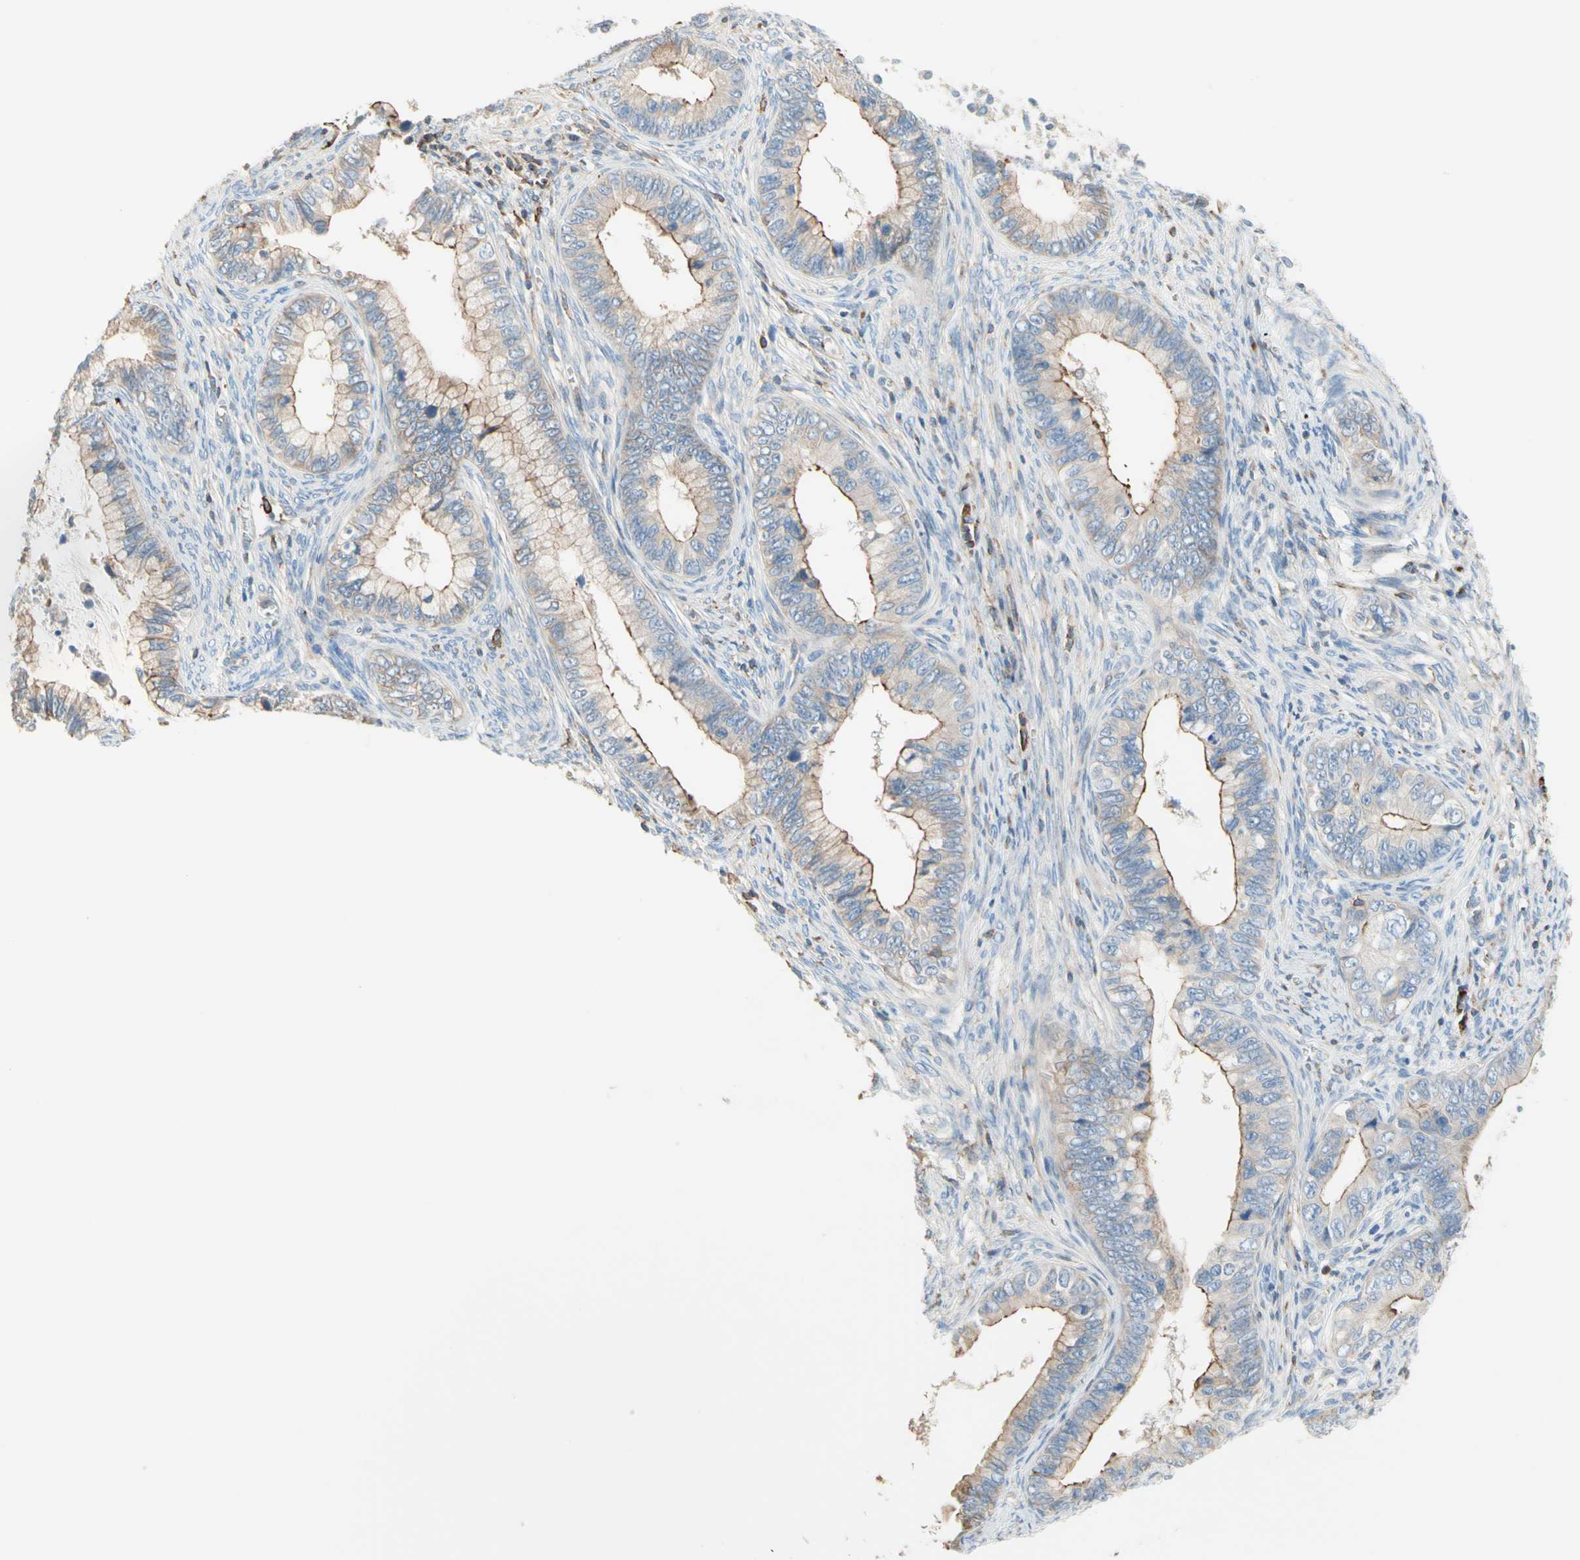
{"staining": {"intensity": "moderate", "quantity": "25%-75%", "location": "cytoplasmic/membranous"}, "tissue": "cervical cancer", "cell_type": "Tumor cells", "image_type": "cancer", "snomed": [{"axis": "morphology", "description": "Adenocarcinoma, NOS"}, {"axis": "topography", "description": "Cervix"}], "caption": "Protein staining of adenocarcinoma (cervical) tissue exhibits moderate cytoplasmic/membranous staining in approximately 25%-75% of tumor cells.", "gene": "SEMA4C", "patient": {"sex": "female", "age": 44}}